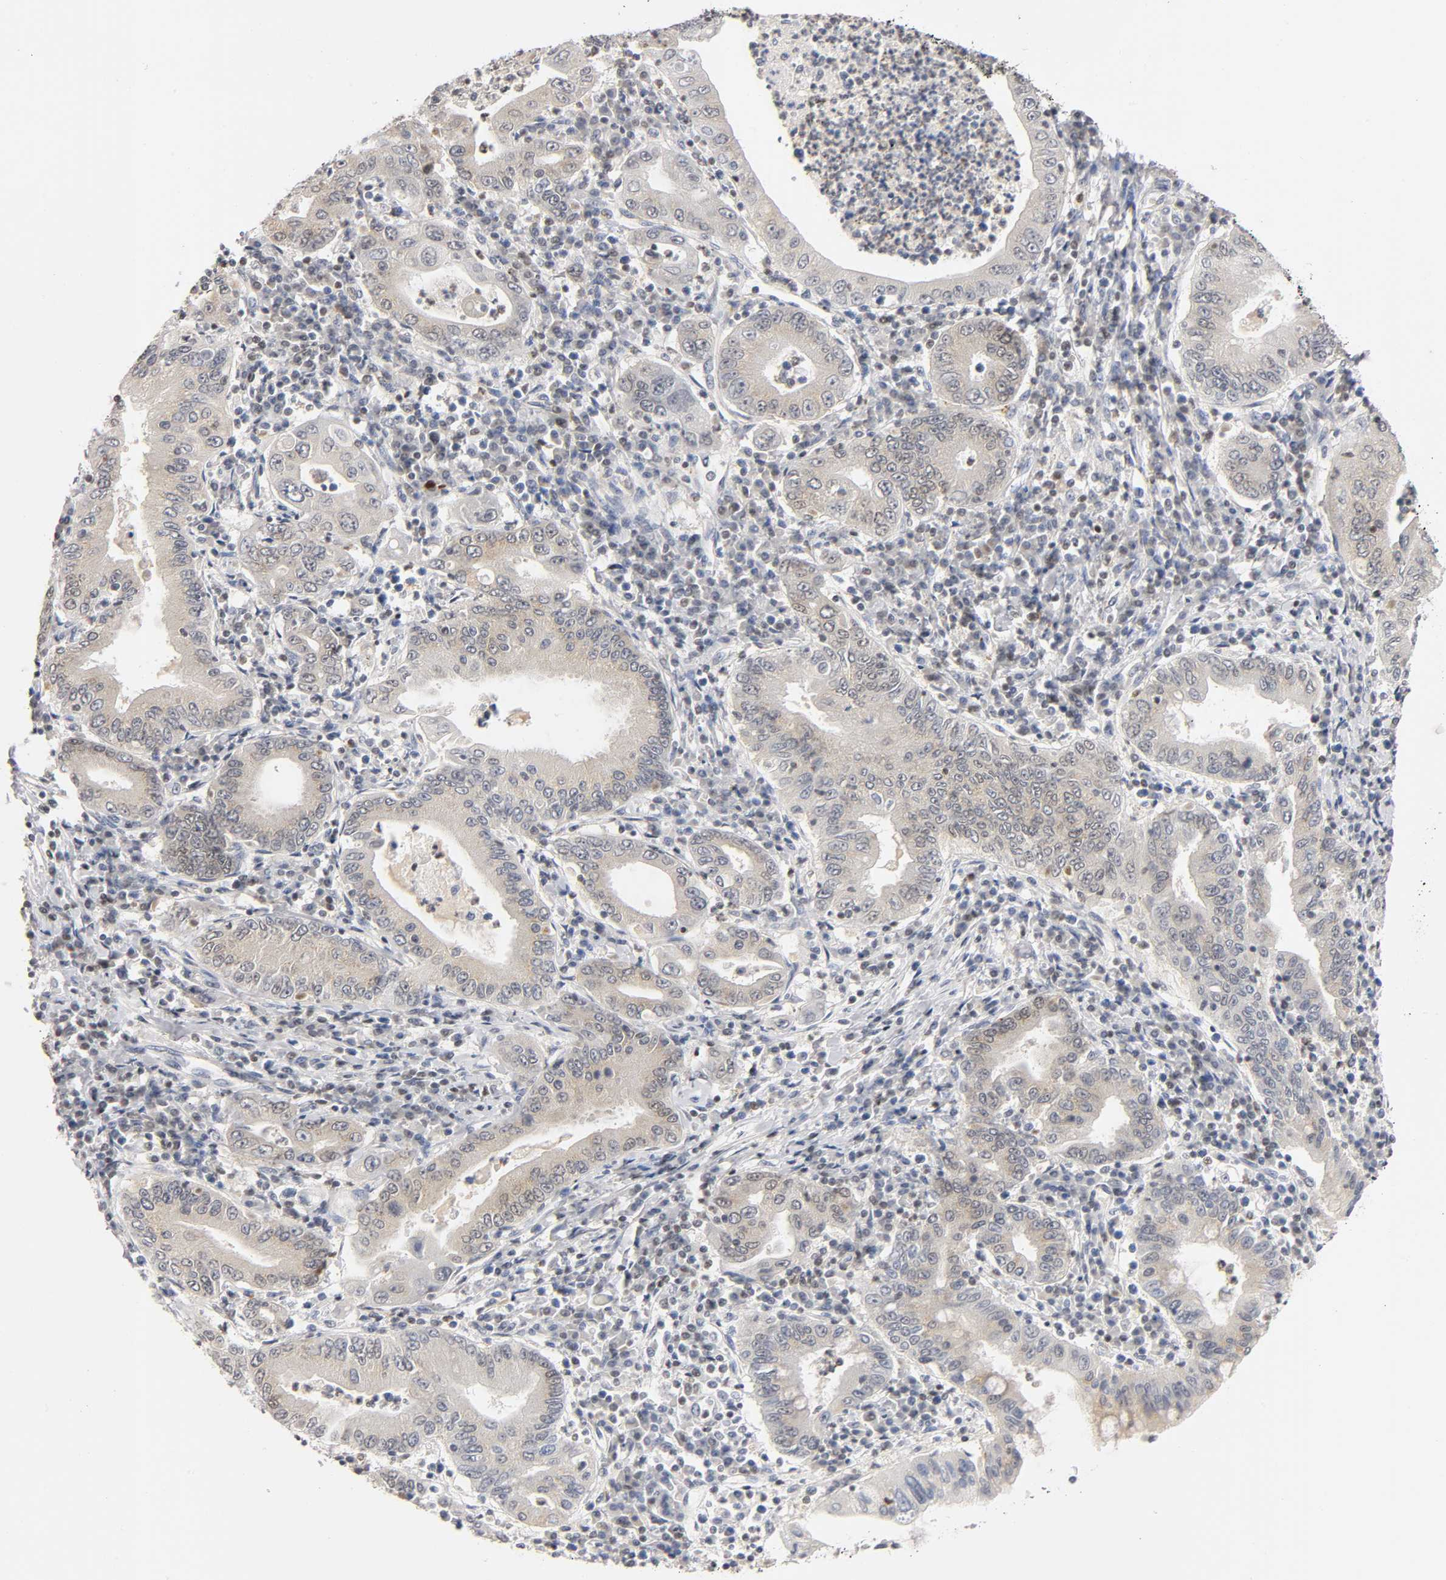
{"staining": {"intensity": "weak", "quantity": "25%-75%", "location": "cytoplasmic/membranous"}, "tissue": "stomach cancer", "cell_type": "Tumor cells", "image_type": "cancer", "snomed": [{"axis": "morphology", "description": "Normal tissue, NOS"}, {"axis": "morphology", "description": "Adenocarcinoma, NOS"}, {"axis": "topography", "description": "Esophagus"}, {"axis": "topography", "description": "Stomach, upper"}, {"axis": "topography", "description": "Peripheral nerve tissue"}], "caption": "Weak cytoplasmic/membranous staining for a protein is seen in approximately 25%-75% of tumor cells of stomach cancer using immunohistochemistry.", "gene": "RUNX1", "patient": {"sex": "male", "age": 62}}